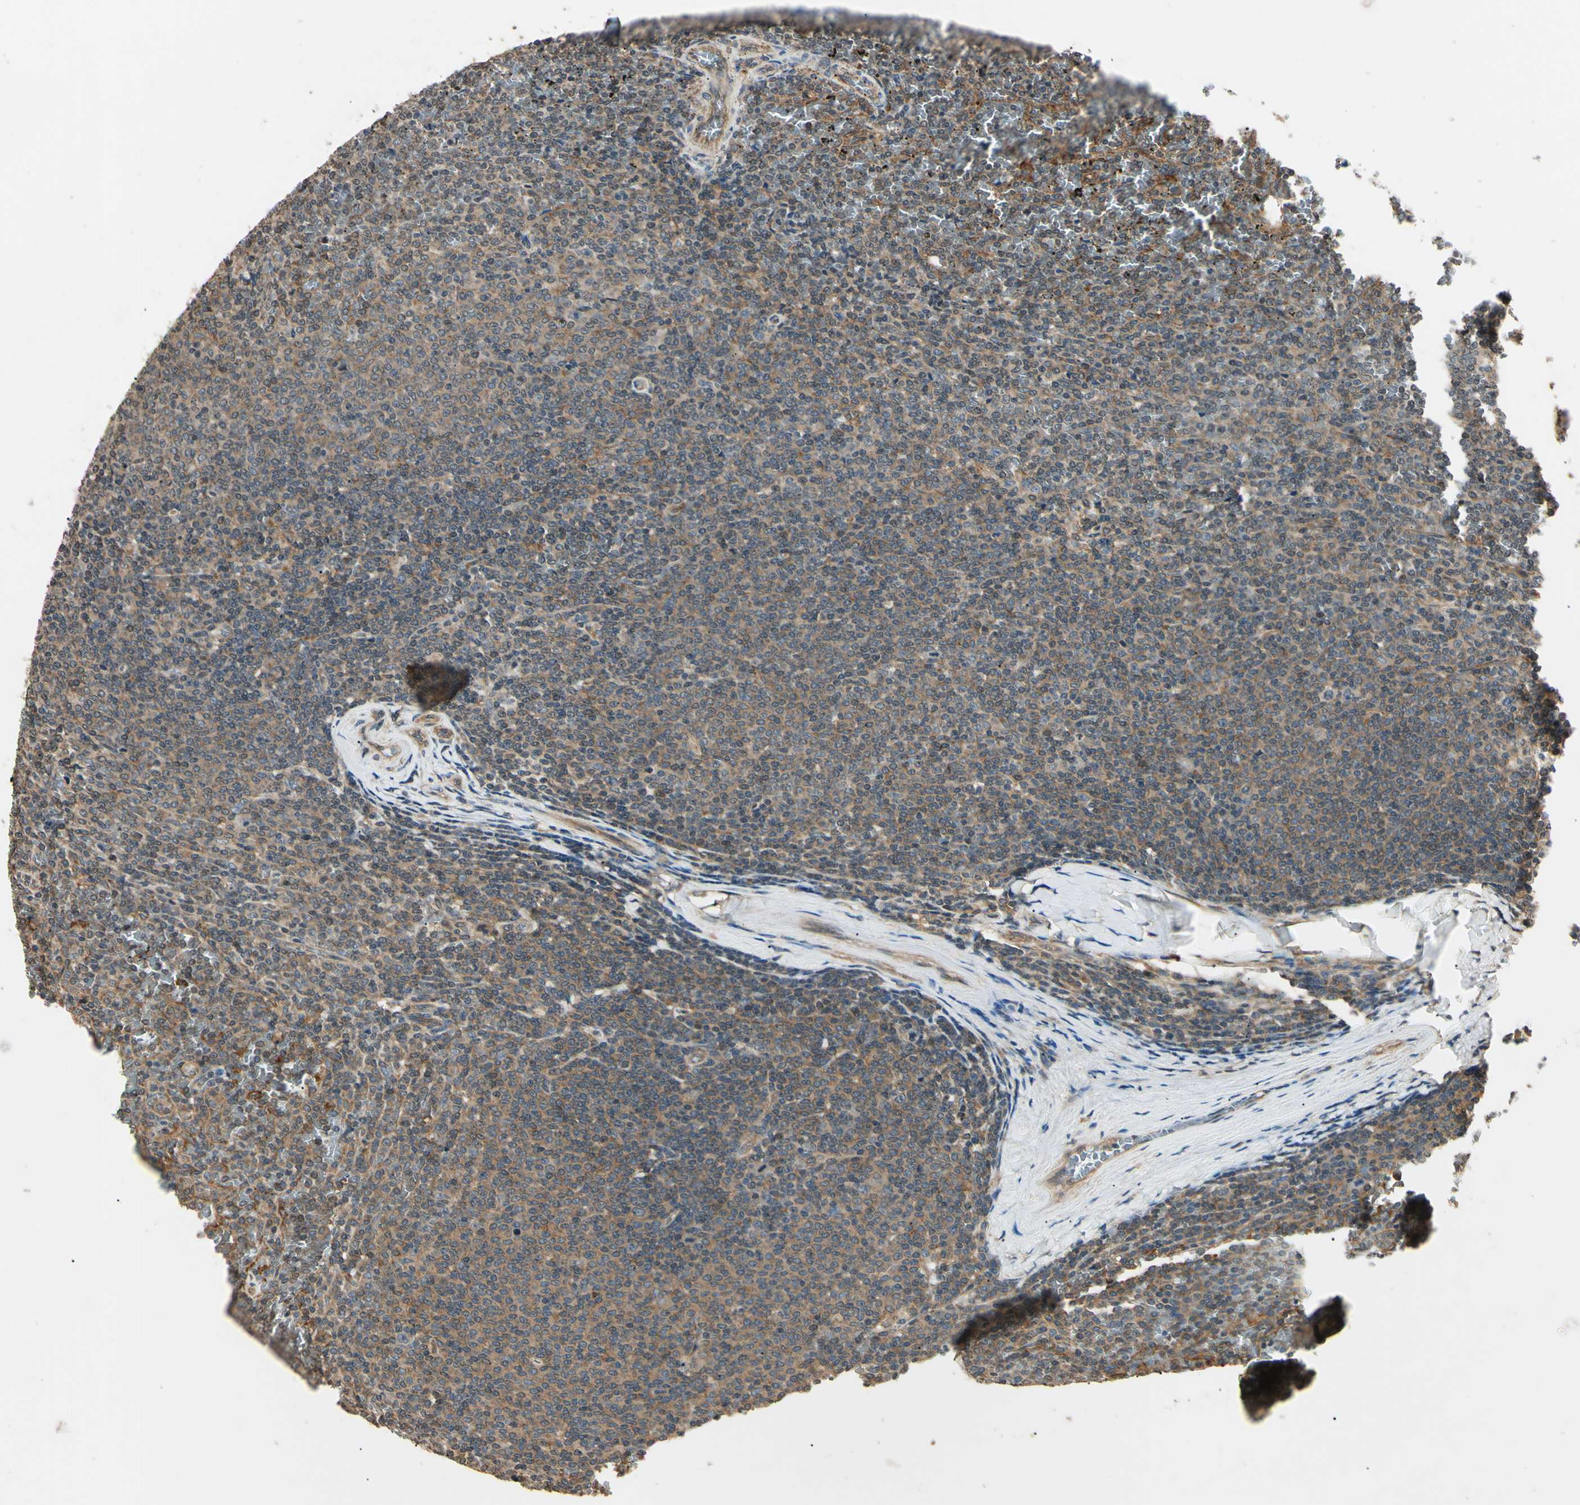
{"staining": {"intensity": "weak", "quantity": "25%-75%", "location": "cytoplasmic/membranous"}, "tissue": "lymphoma", "cell_type": "Tumor cells", "image_type": "cancer", "snomed": [{"axis": "morphology", "description": "Malignant lymphoma, non-Hodgkin's type, Low grade"}, {"axis": "topography", "description": "Spleen"}], "caption": "Immunohistochemistry (IHC) (DAB (3,3'-diaminobenzidine)) staining of human low-grade malignant lymphoma, non-Hodgkin's type exhibits weak cytoplasmic/membranous protein positivity in approximately 25%-75% of tumor cells.", "gene": "EPN1", "patient": {"sex": "female", "age": 77}}